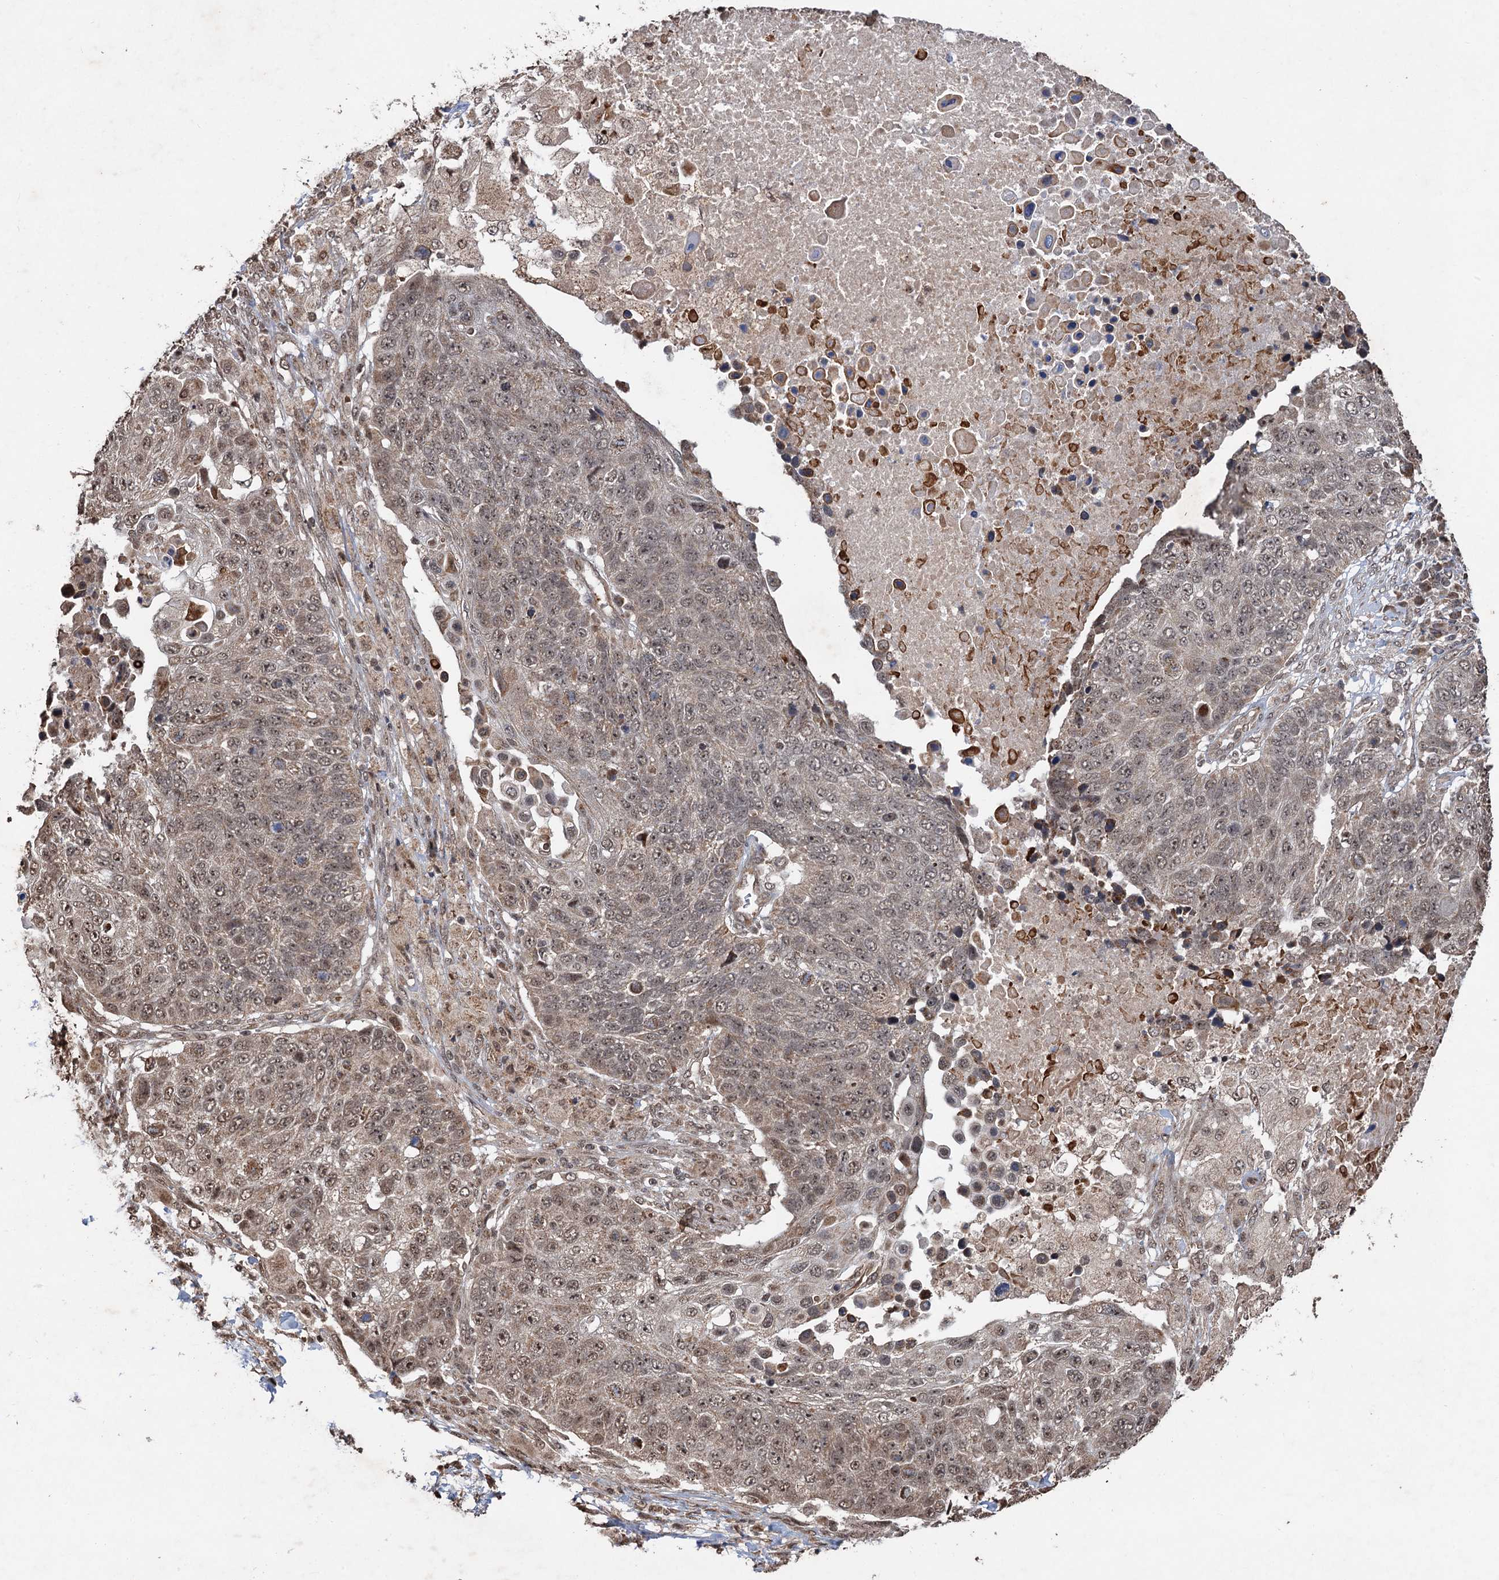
{"staining": {"intensity": "weak", "quantity": ">75%", "location": "cytoplasmic/membranous,nuclear"}, "tissue": "lung cancer", "cell_type": "Tumor cells", "image_type": "cancer", "snomed": [{"axis": "morphology", "description": "Normal tissue, NOS"}, {"axis": "morphology", "description": "Squamous cell carcinoma, NOS"}, {"axis": "topography", "description": "Lymph node"}, {"axis": "topography", "description": "Lung"}], "caption": "Immunohistochemistry (IHC) (DAB) staining of human lung cancer exhibits weak cytoplasmic/membranous and nuclear protein positivity in approximately >75% of tumor cells. Immunohistochemistry (IHC) stains the protein of interest in brown and the nuclei are stained blue.", "gene": "REP15", "patient": {"sex": "male", "age": 66}}